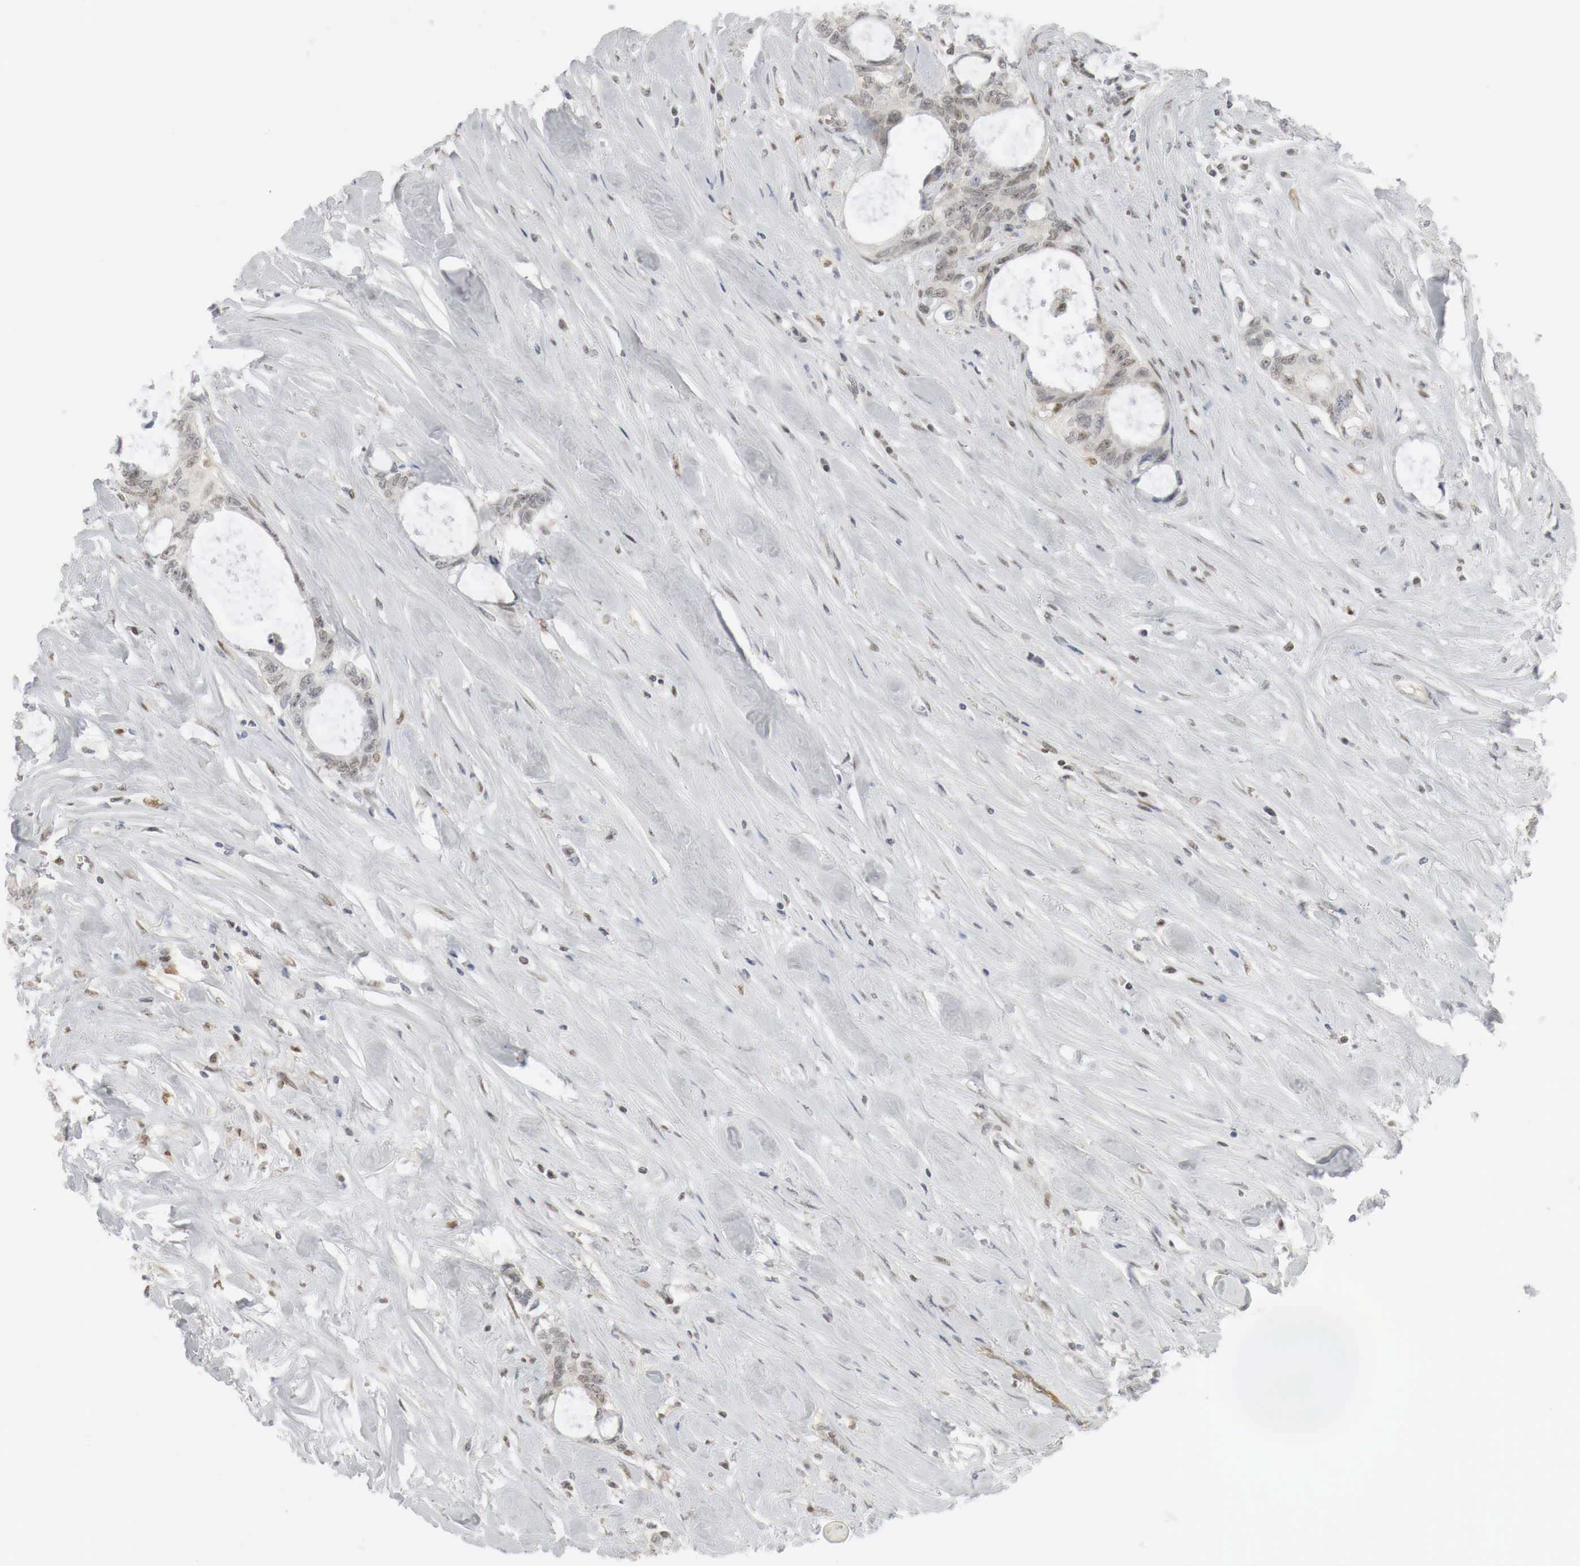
{"staining": {"intensity": "moderate", "quantity": "25%-75%", "location": "cytoplasmic/membranous,nuclear"}, "tissue": "colorectal cancer", "cell_type": "Tumor cells", "image_type": "cancer", "snomed": [{"axis": "morphology", "description": "Adenocarcinoma, NOS"}, {"axis": "topography", "description": "Rectum"}], "caption": "Human colorectal cancer stained with a brown dye shows moderate cytoplasmic/membranous and nuclear positive positivity in approximately 25%-75% of tumor cells.", "gene": "MYC", "patient": {"sex": "female", "age": 57}}